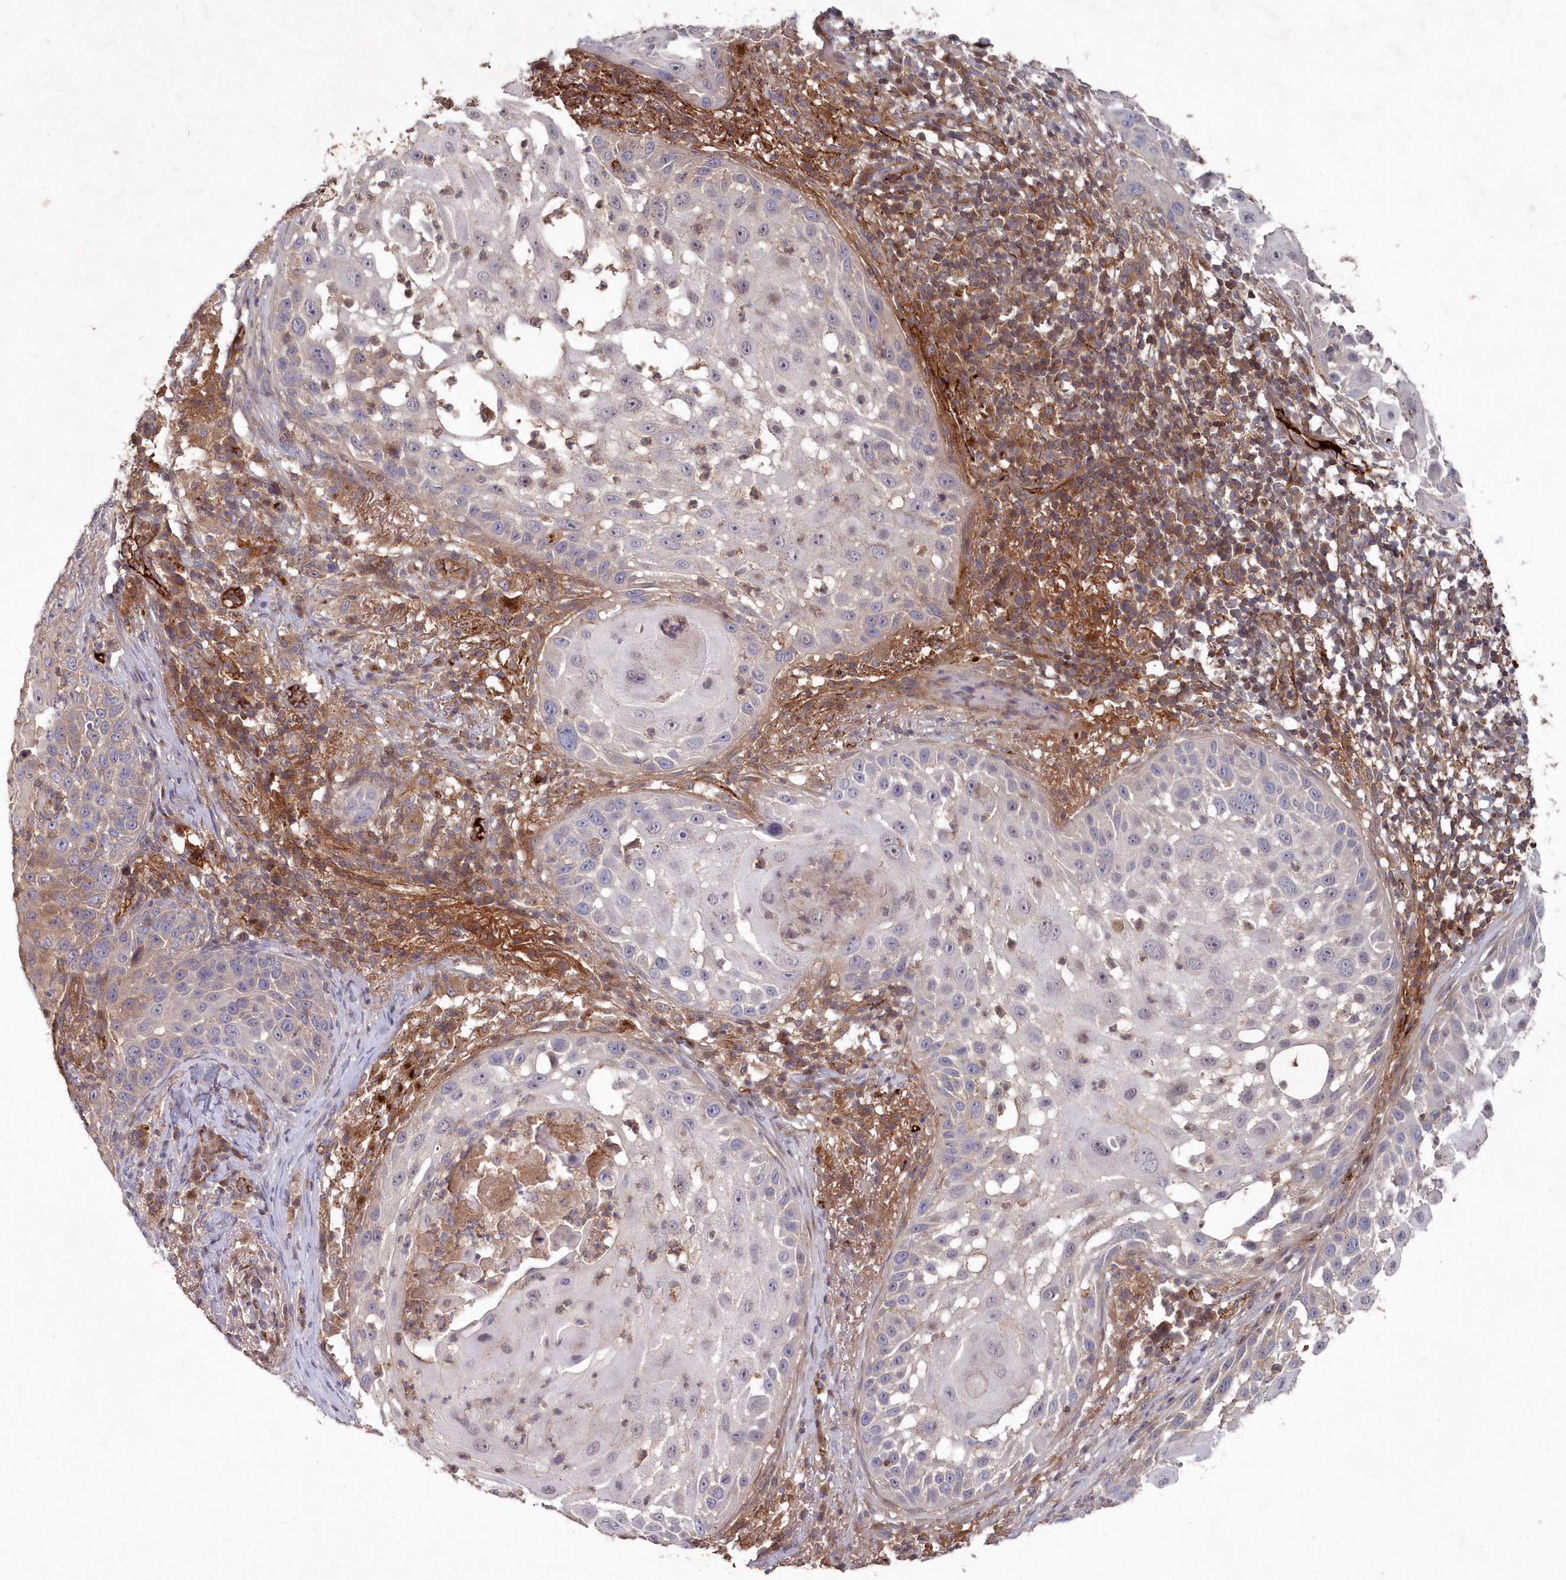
{"staining": {"intensity": "negative", "quantity": "none", "location": "none"}, "tissue": "skin cancer", "cell_type": "Tumor cells", "image_type": "cancer", "snomed": [{"axis": "morphology", "description": "Squamous cell carcinoma, NOS"}, {"axis": "topography", "description": "Skin"}], "caption": "High magnification brightfield microscopy of skin squamous cell carcinoma stained with DAB (brown) and counterstained with hematoxylin (blue): tumor cells show no significant expression.", "gene": "ABHD14B", "patient": {"sex": "female", "age": 44}}